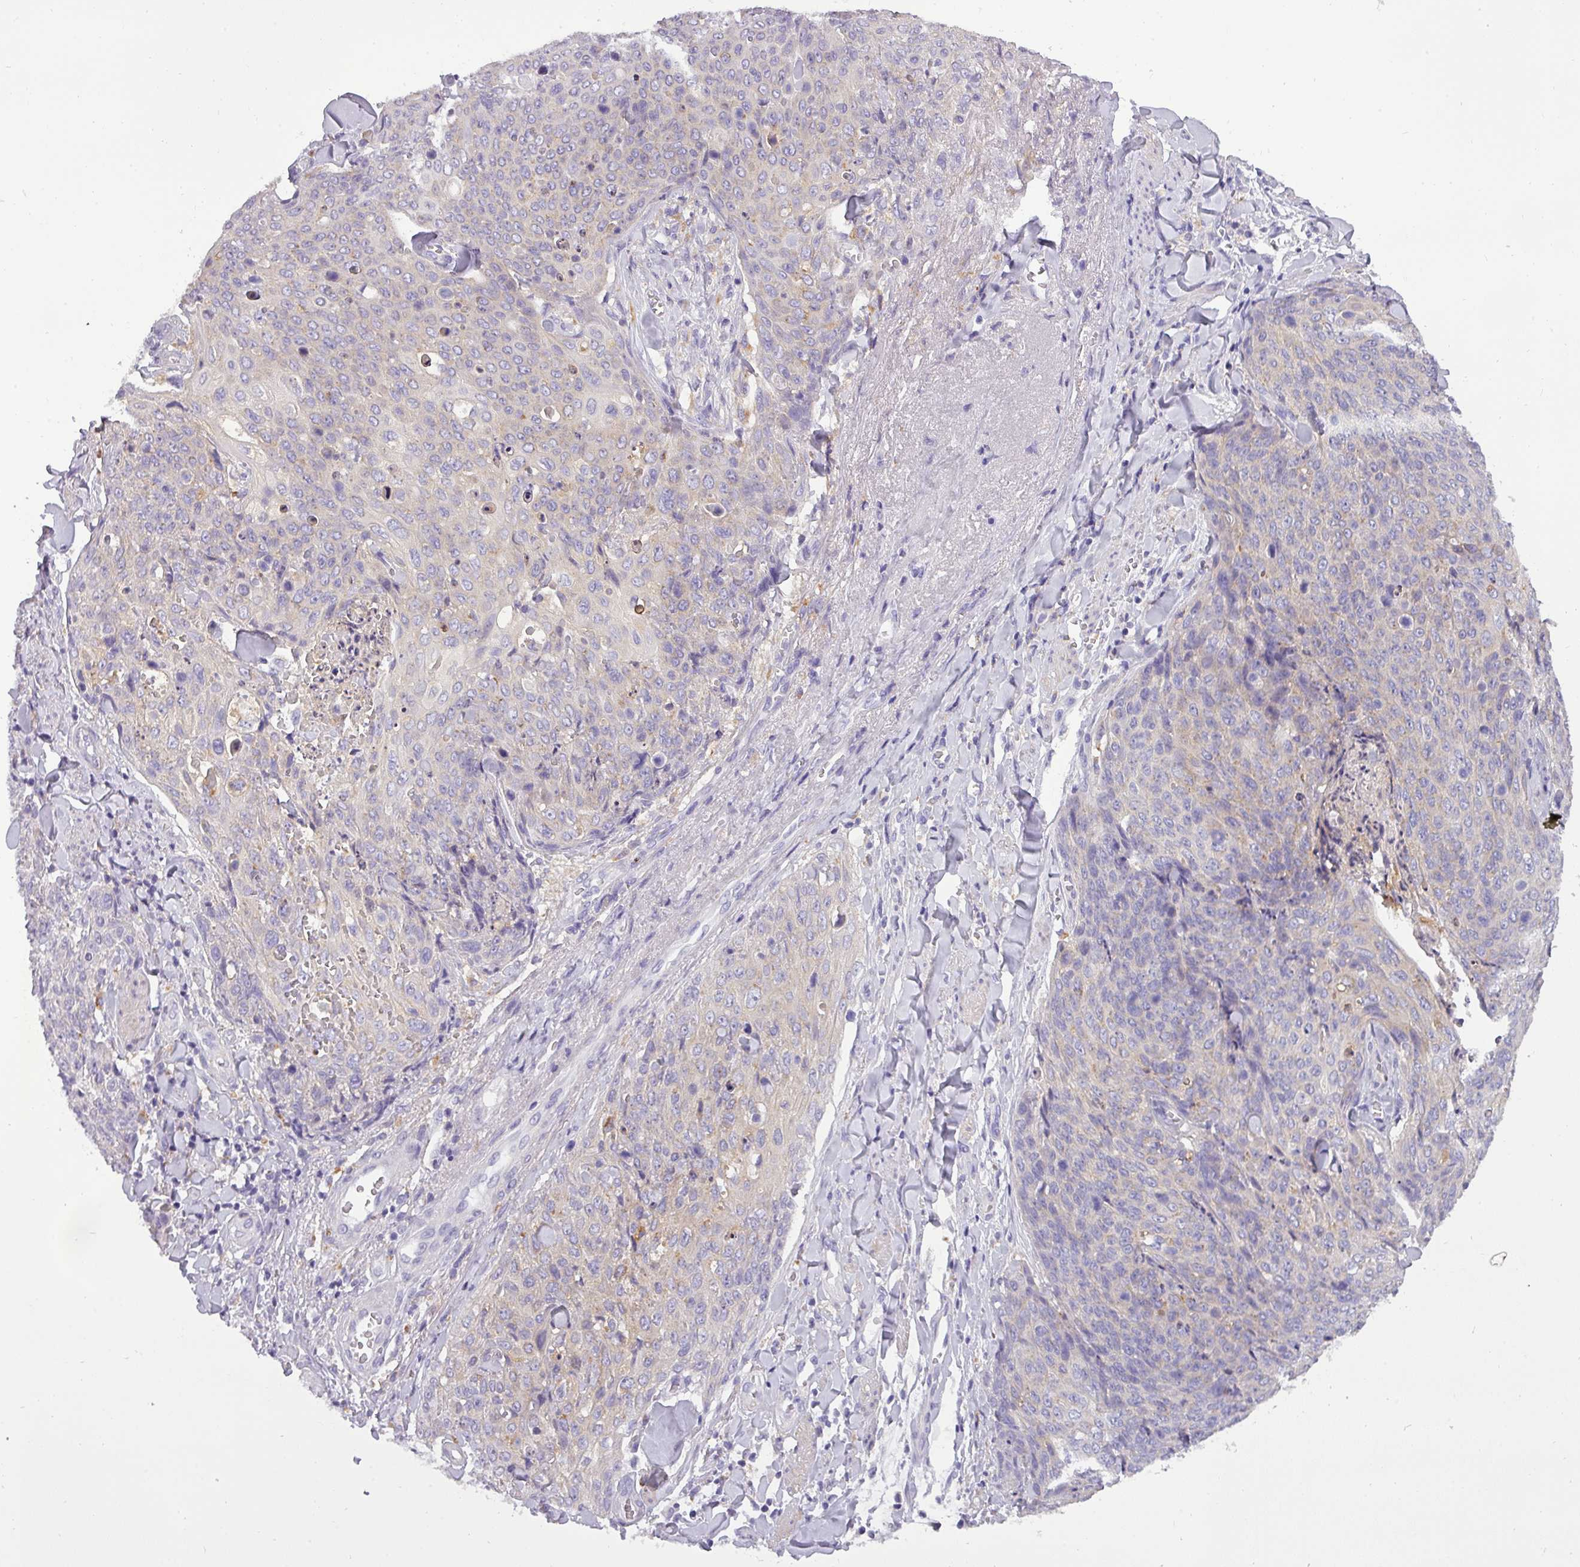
{"staining": {"intensity": "weak", "quantity": "<25%", "location": "cytoplasmic/membranous"}, "tissue": "skin cancer", "cell_type": "Tumor cells", "image_type": "cancer", "snomed": [{"axis": "morphology", "description": "Squamous cell carcinoma, NOS"}, {"axis": "topography", "description": "Skin"}, {"axis": "topography", "description": "Vulva"}], "caption": "IHC of skin squamous cell carcinoma shows no positivity in tumor cells. The staining was performed using DAB to visualize the protein expression in brown, while the nuclei were stained in blue with hematoxylin (Magnification: 20x).", "gene": "ATP6V1D", "patient": {"sex": "female", "age": 85}}